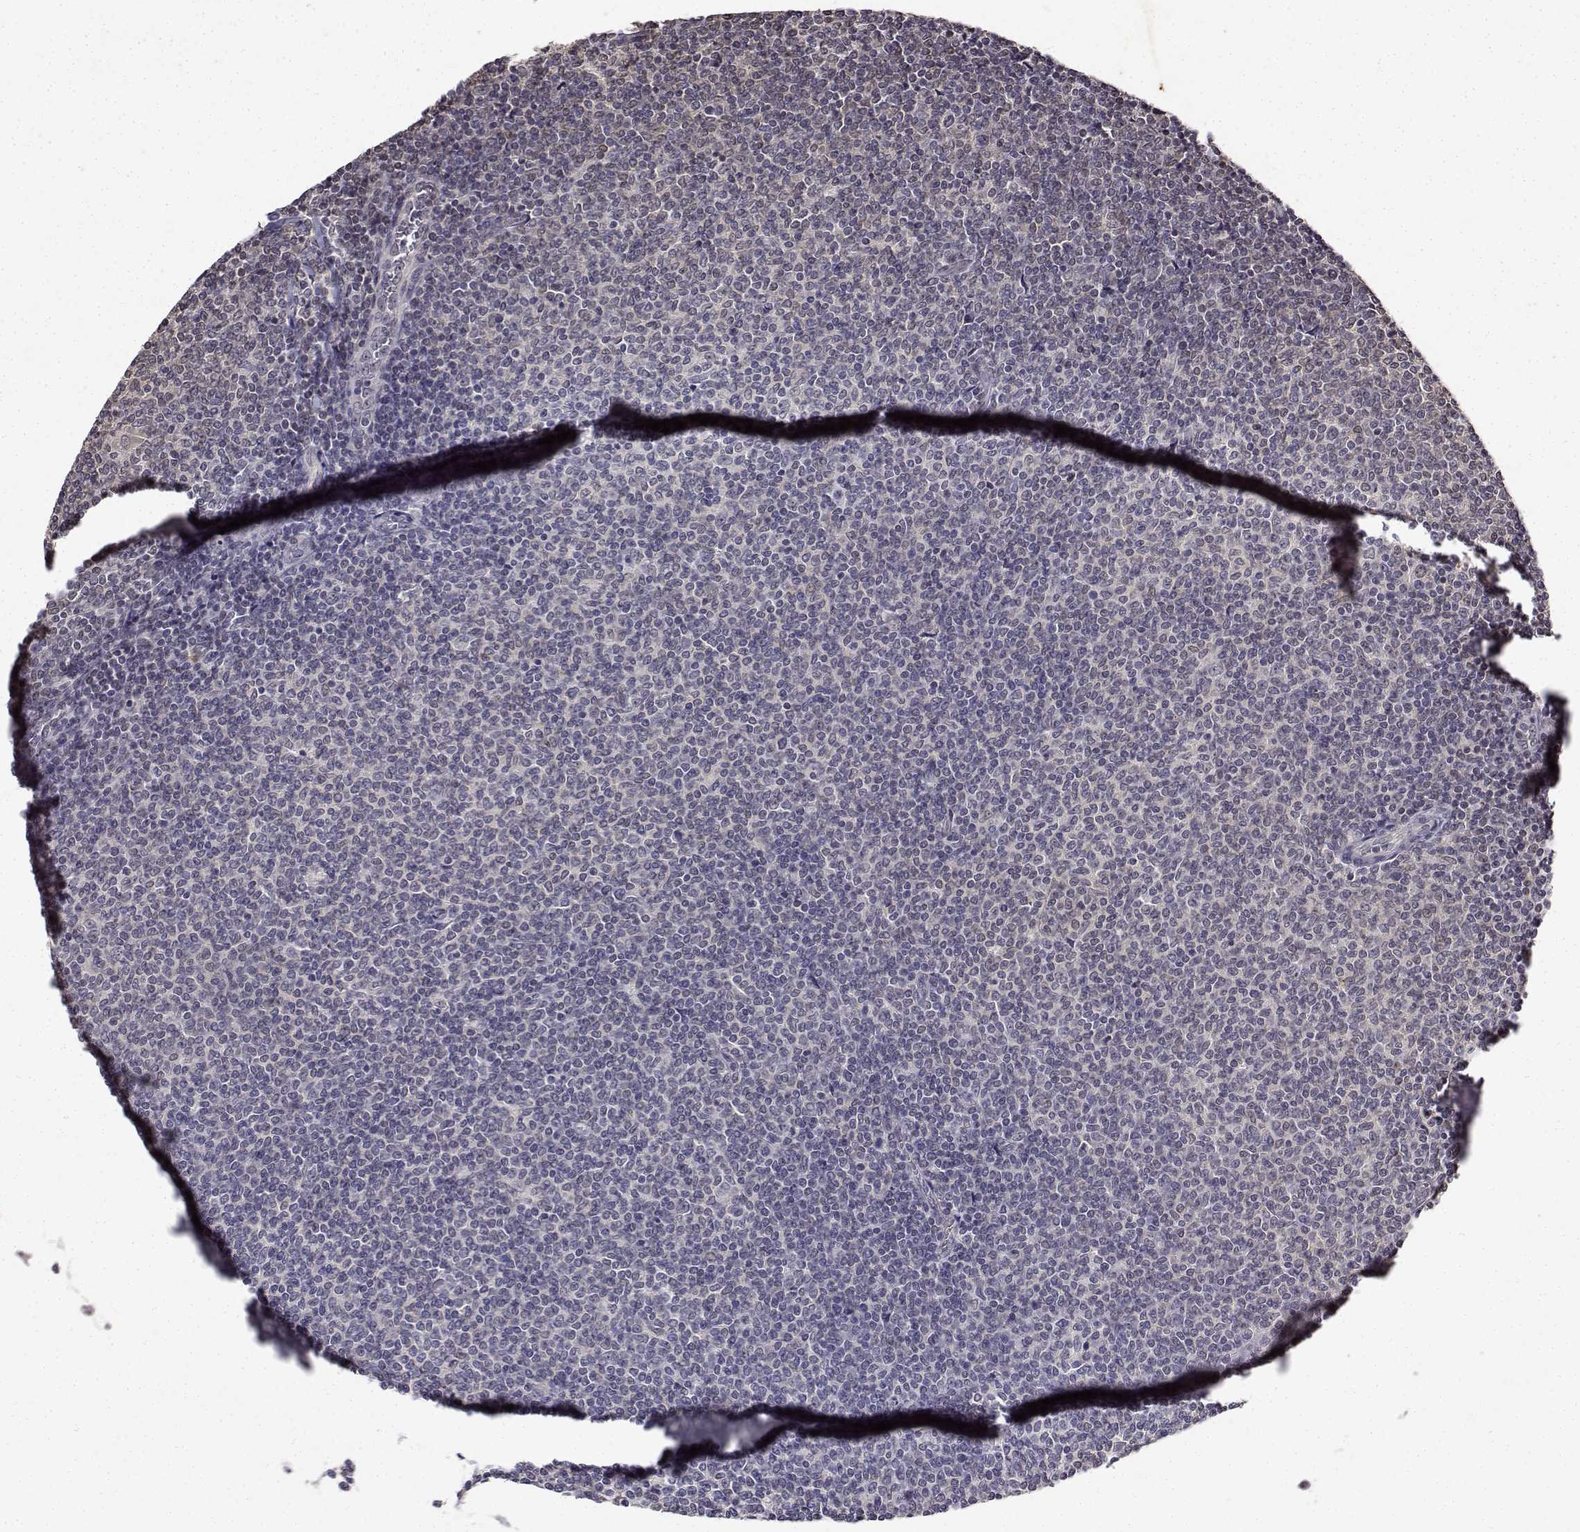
{"staining": {"intensity": "negative", "quantity": "none", "location": "none"}, "tissue": "lymphoma", "cell_type": "Tumor cells", "image_type": "cancer", "snomed": [{"axis": "morphology", "description": "Malignant lymphoma, non-Hodgkin's type, Low grade"}, {"axis": "topography", "description": "Lymph node"}], "caption": "A photomicrograph of human low-grade malignant lymphoma, non-Hodgkin's type is negative for staining in tumor cells.", "gene": "BDNF", "patient": {"sex": "male", "age": 52}}